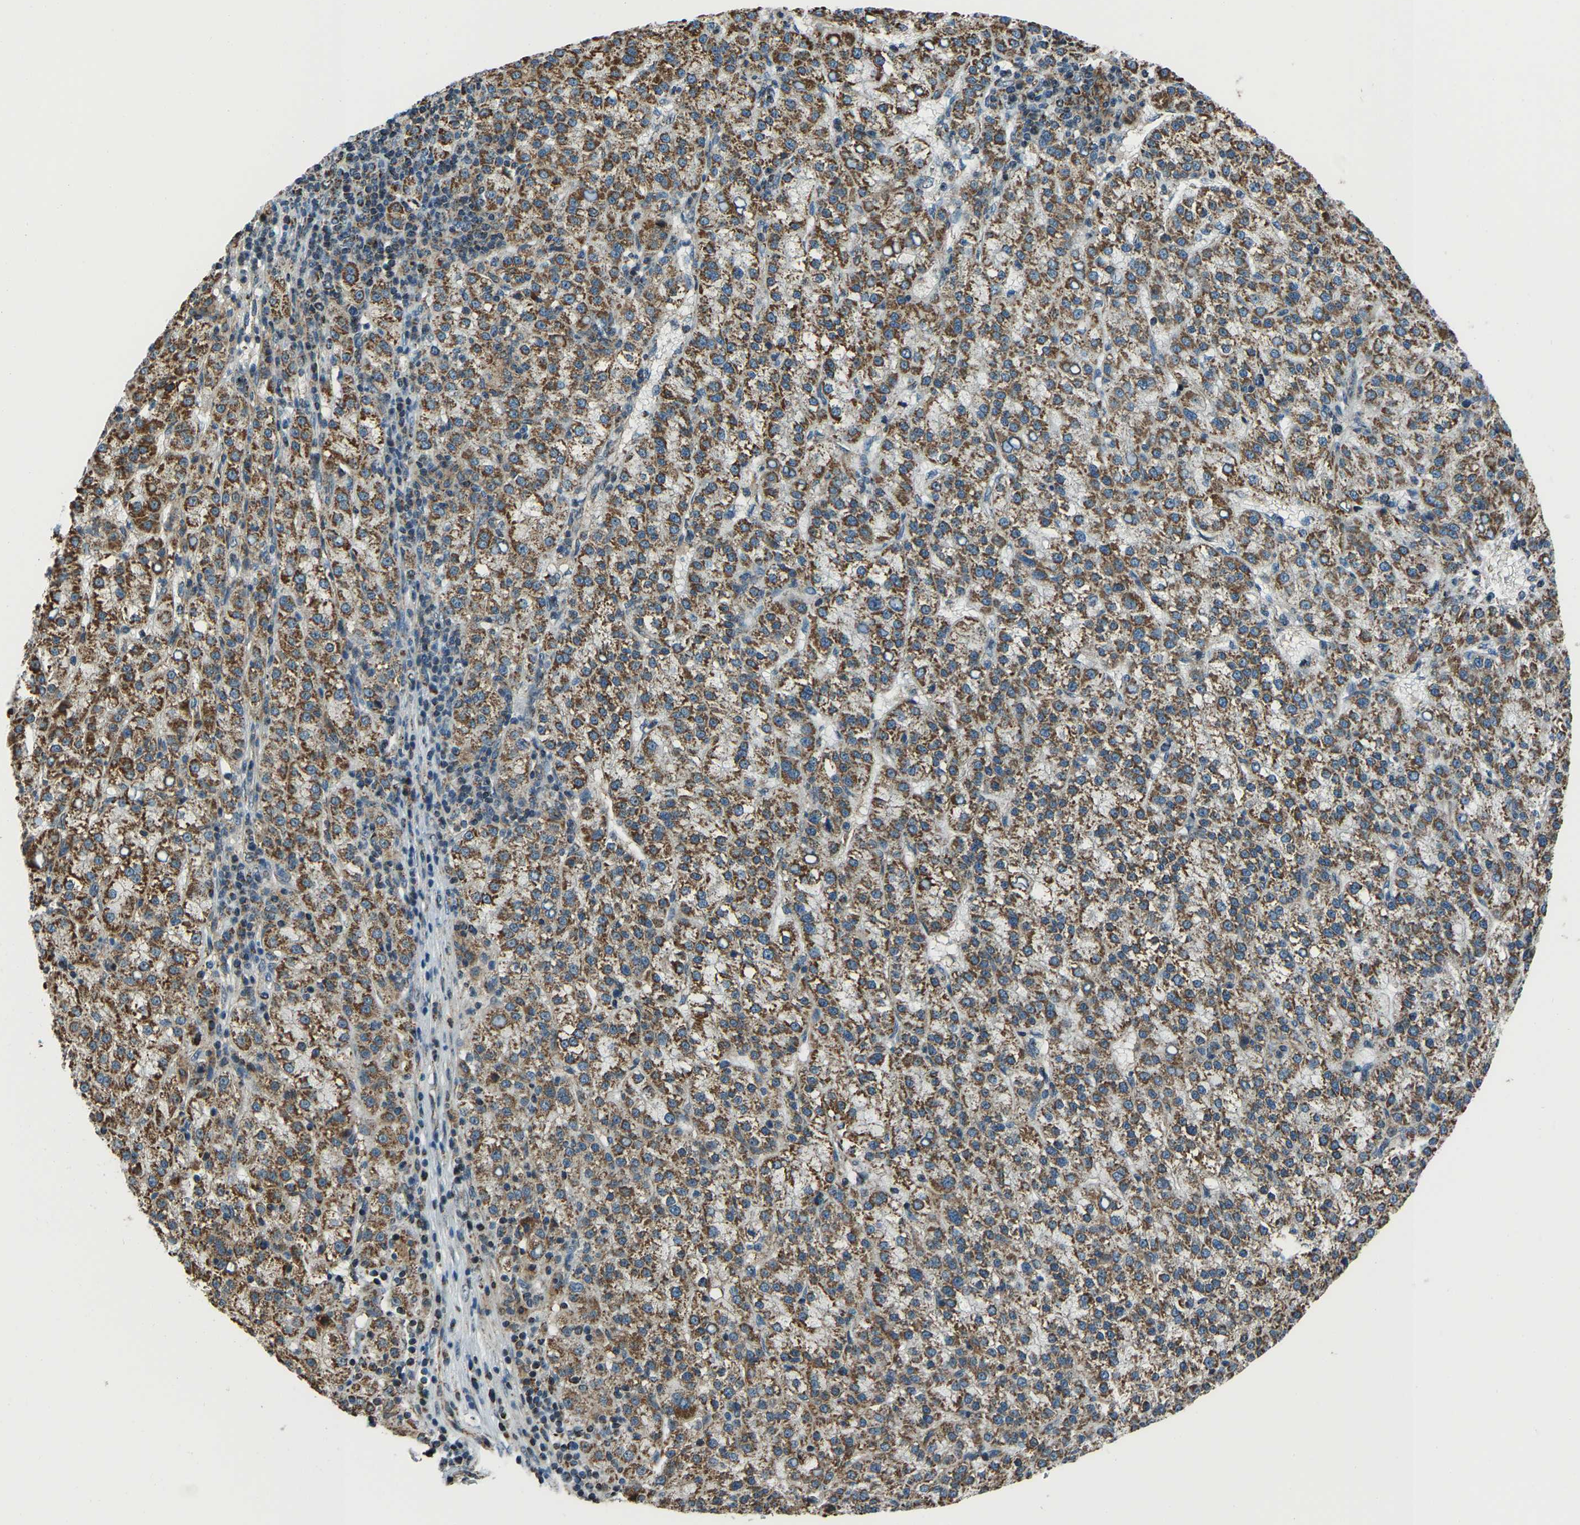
{"staining": {"intensity": "moderate", "quantity": ">75%", "location": "cytoplasmic/membranous"}, "tissue": "liver cancer", "cell_type": "Tumor cells", "image_type": "cancer", "snomed": [{"axis": "morphology", "description": "Carcinoma, Hepatocellular, NOS"}, {"axis": "topography", "description": "Liver"}], "caption": "Moderate cytoplasmic/membranous staining for a protein is identified in approximately >75% of tumor cells of hepatocellular carcinoma (liver) using immunohistochemistry (IHC).", "gene": "RBM33", "patient": {"sex": "female", "age": 58}}